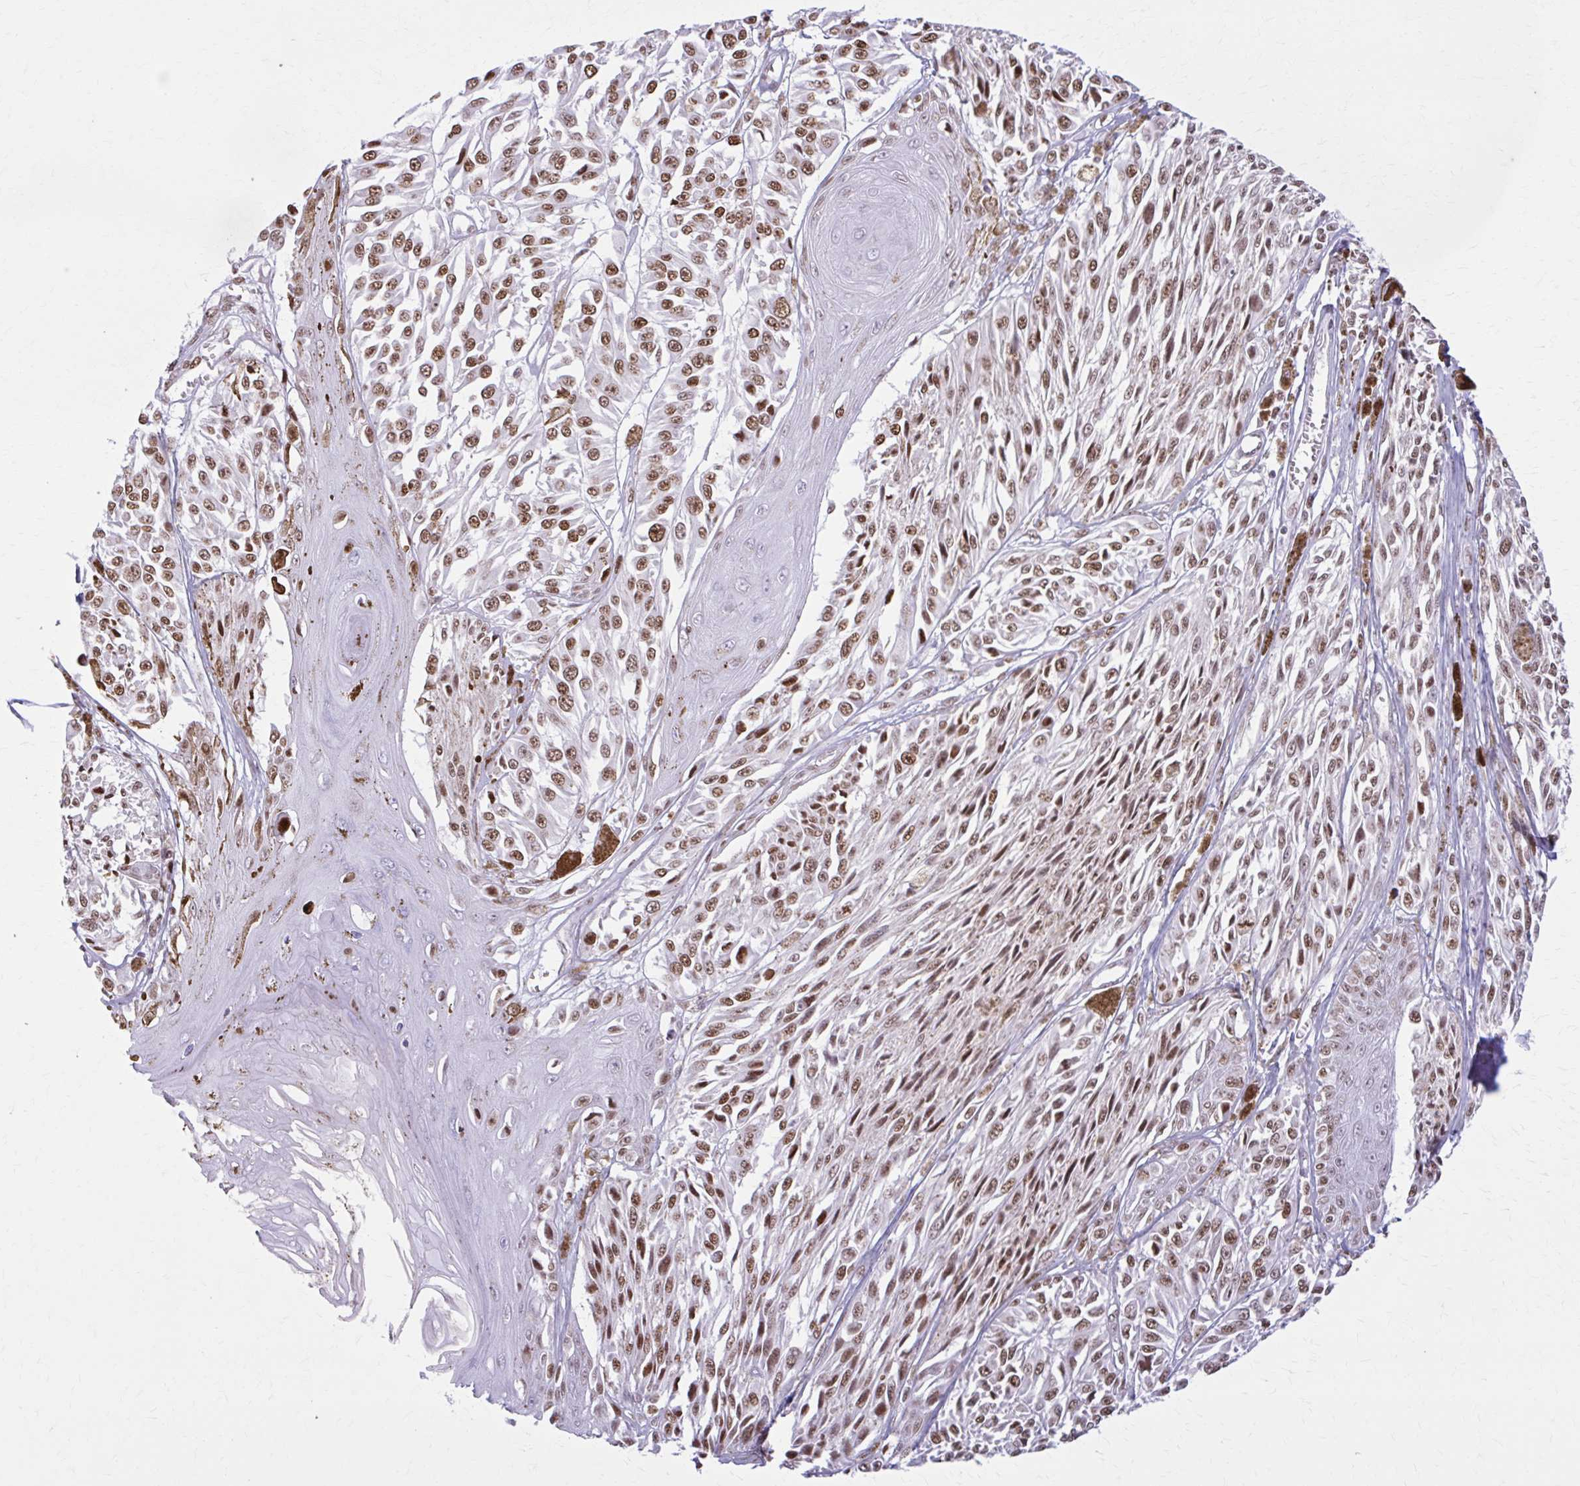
{"staining": {"intensity": "moderate", "quantity": ">75%", "location": "nuclear"}, "tissue": "melanoma", "cell_type": "Tumor cells", "image_type": "cancer", "snomed": [{"axis": "morphology", "description": "Malignant melanoma, NOS"}, {"axis": "topography", "description": "Skin"}], "caption": "Malignant melanoma was stained to show a protein in brown. There is medium levels of moderate nuclear positivity in about >75% of tumor cells.", "gene": "PABIR1", "patient": {"sex": "male", "age": 94}}